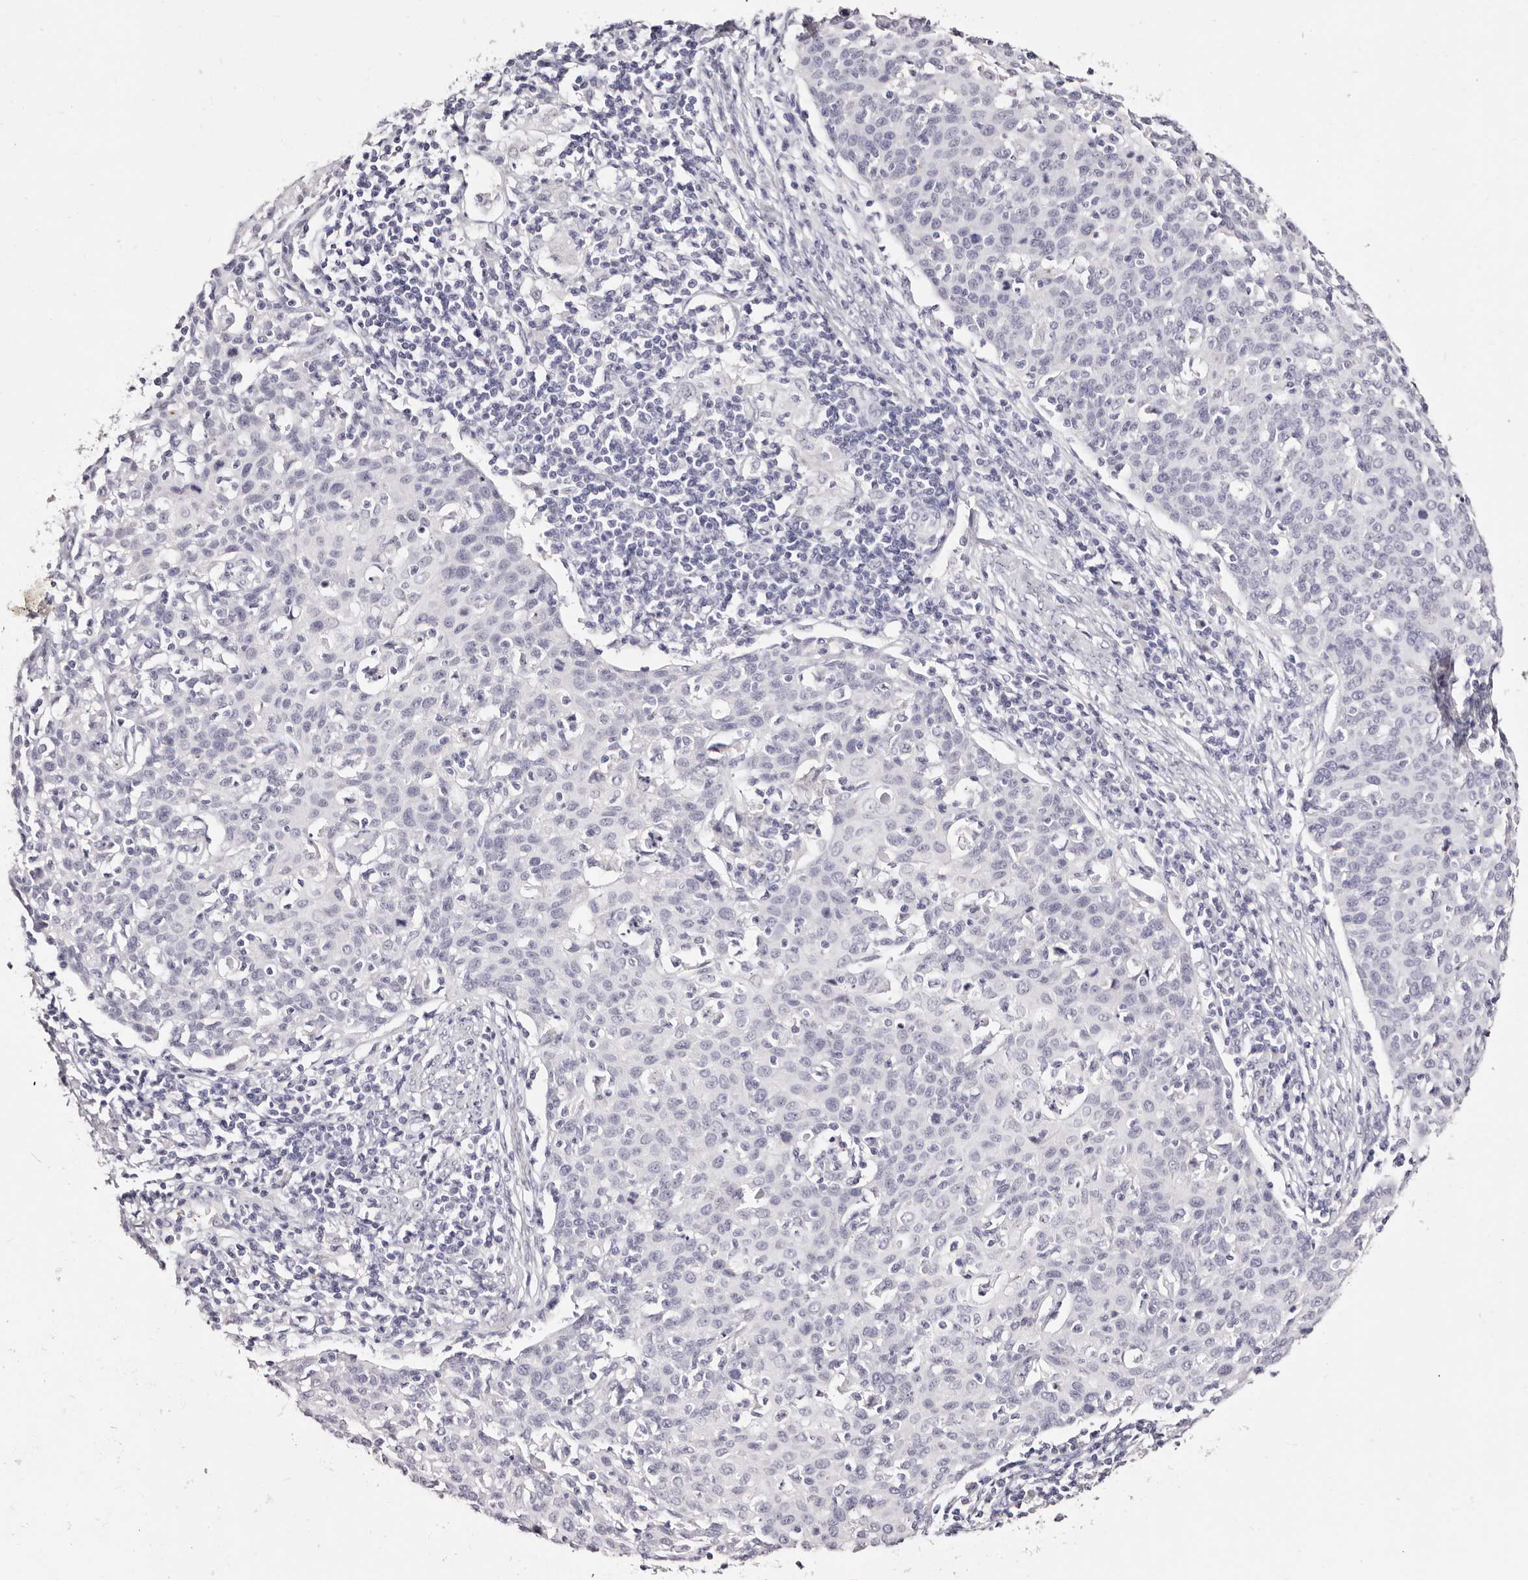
{"staining": {"intensity": "negative", "quantity": "none", "location": "none"}, "tissue": "cervical cancer", "cell_type": "Tumor cells", "image_type": "cancer", "snomed": [{"axis": "morphology", "description": "Squamous cell carcinoma, NOS"}, {"axis": "topography", "description": "Cervix"}], "caption": "A high-resolution photomicrograph shows IHC staining of cervical cancer (squamous cell carcinoma), which displays no significant positivity in tumor cells.", "gene": "PF4", "patient": {"sex": "female", "age": 38}}